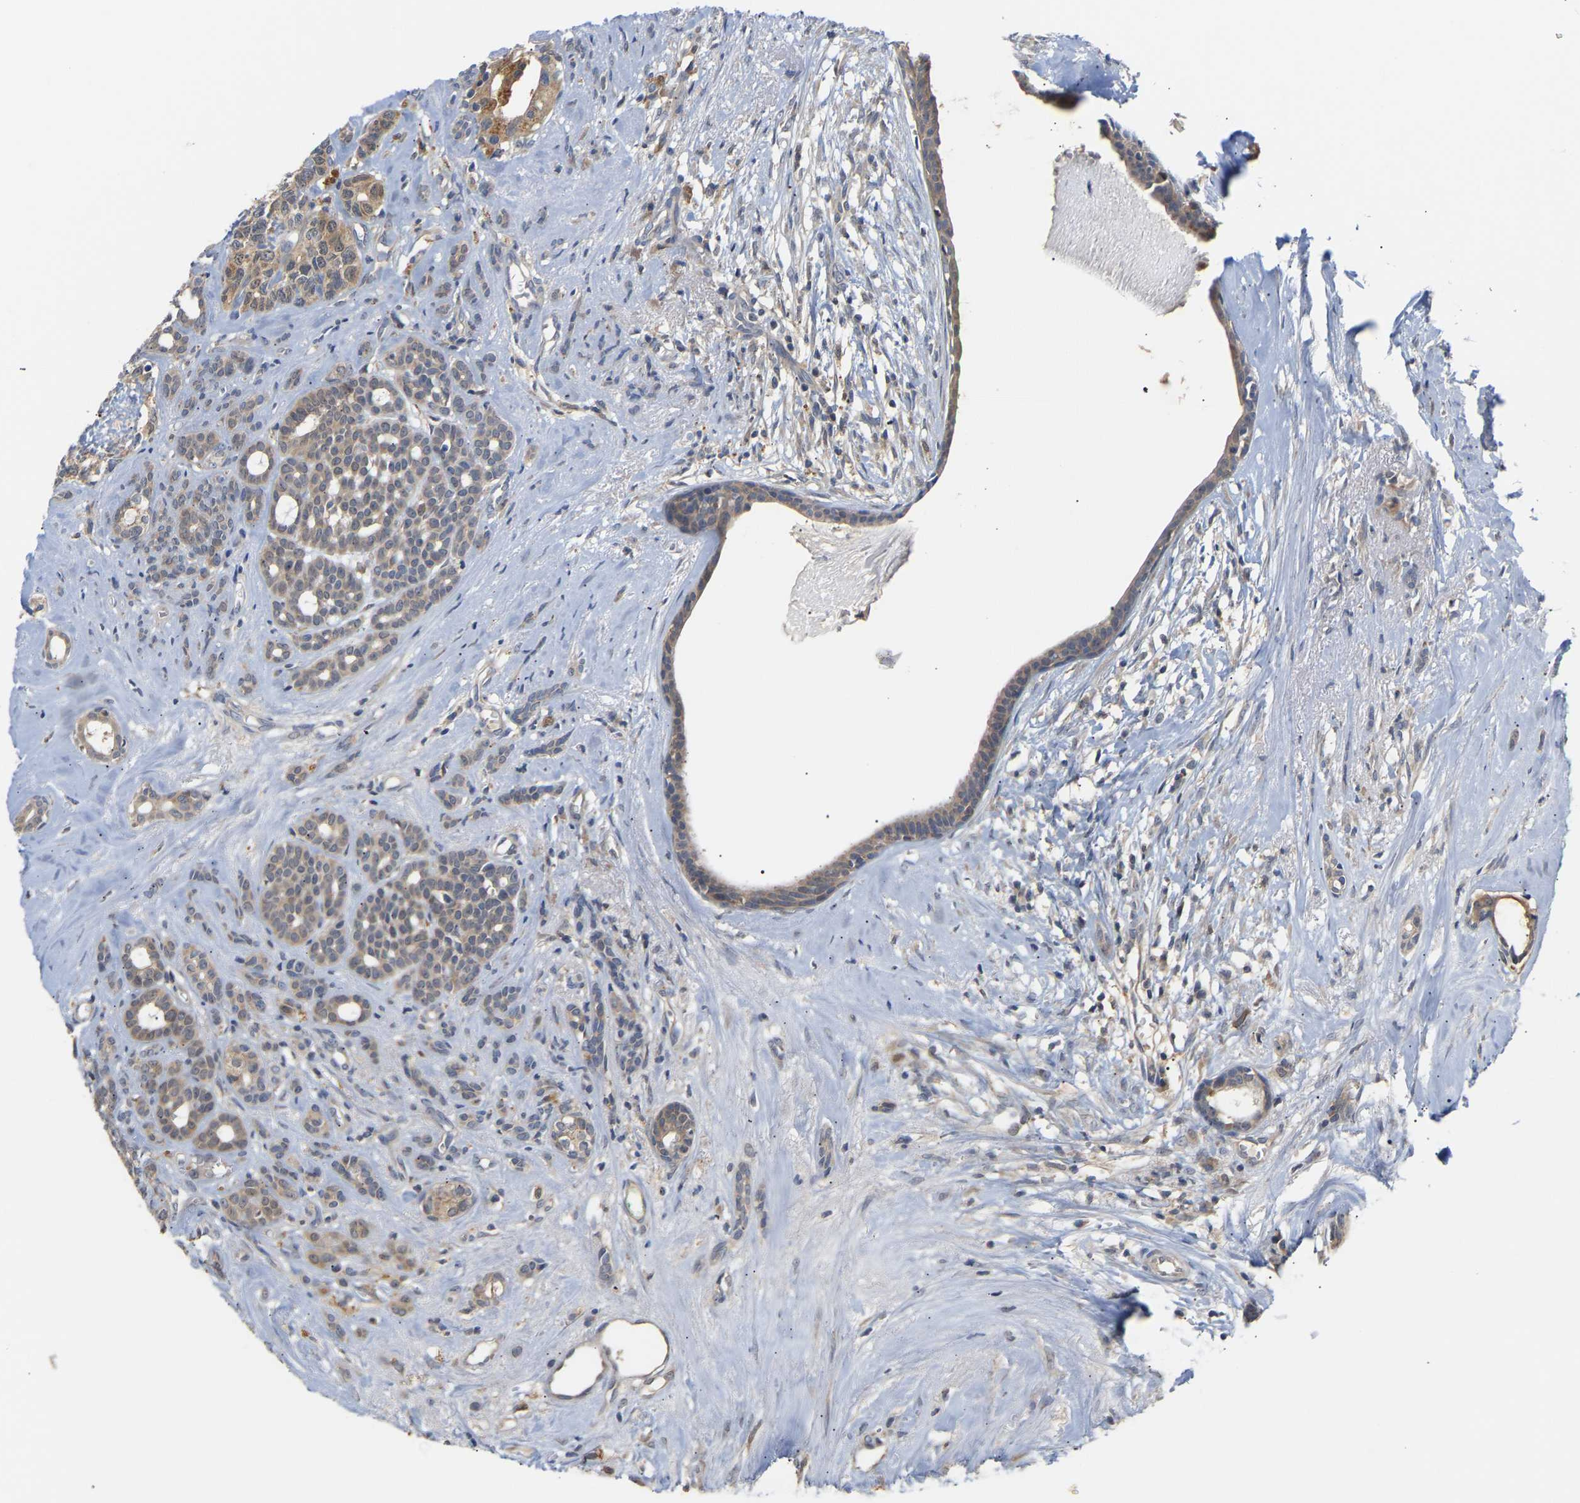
{"staining": {"intensity": "weak", "quantity": "<25%", "location": "cytoplasmic/membranous"}, "tissue": "head and neck cancer", "cell_type": "Tumor cells", "image_type": "cancer", "snomed": [{"axis": "morphology", "description": "Adenocarcinoma, NOS"}, {"axis": "topography", "description": "Salivary gland, NOS"}, {"axis": "topography", "description": "Head-Neck"}], "caption": "Micrograph shows no protein expression in tumor cells of head and neck adenocarcinoma tissue. (DAB (3,3'-diaminobenzidine) IHC with hematoxylin counter stain).", "gene": "TPMT", "patient": {"sex": "female", "age": 76}}